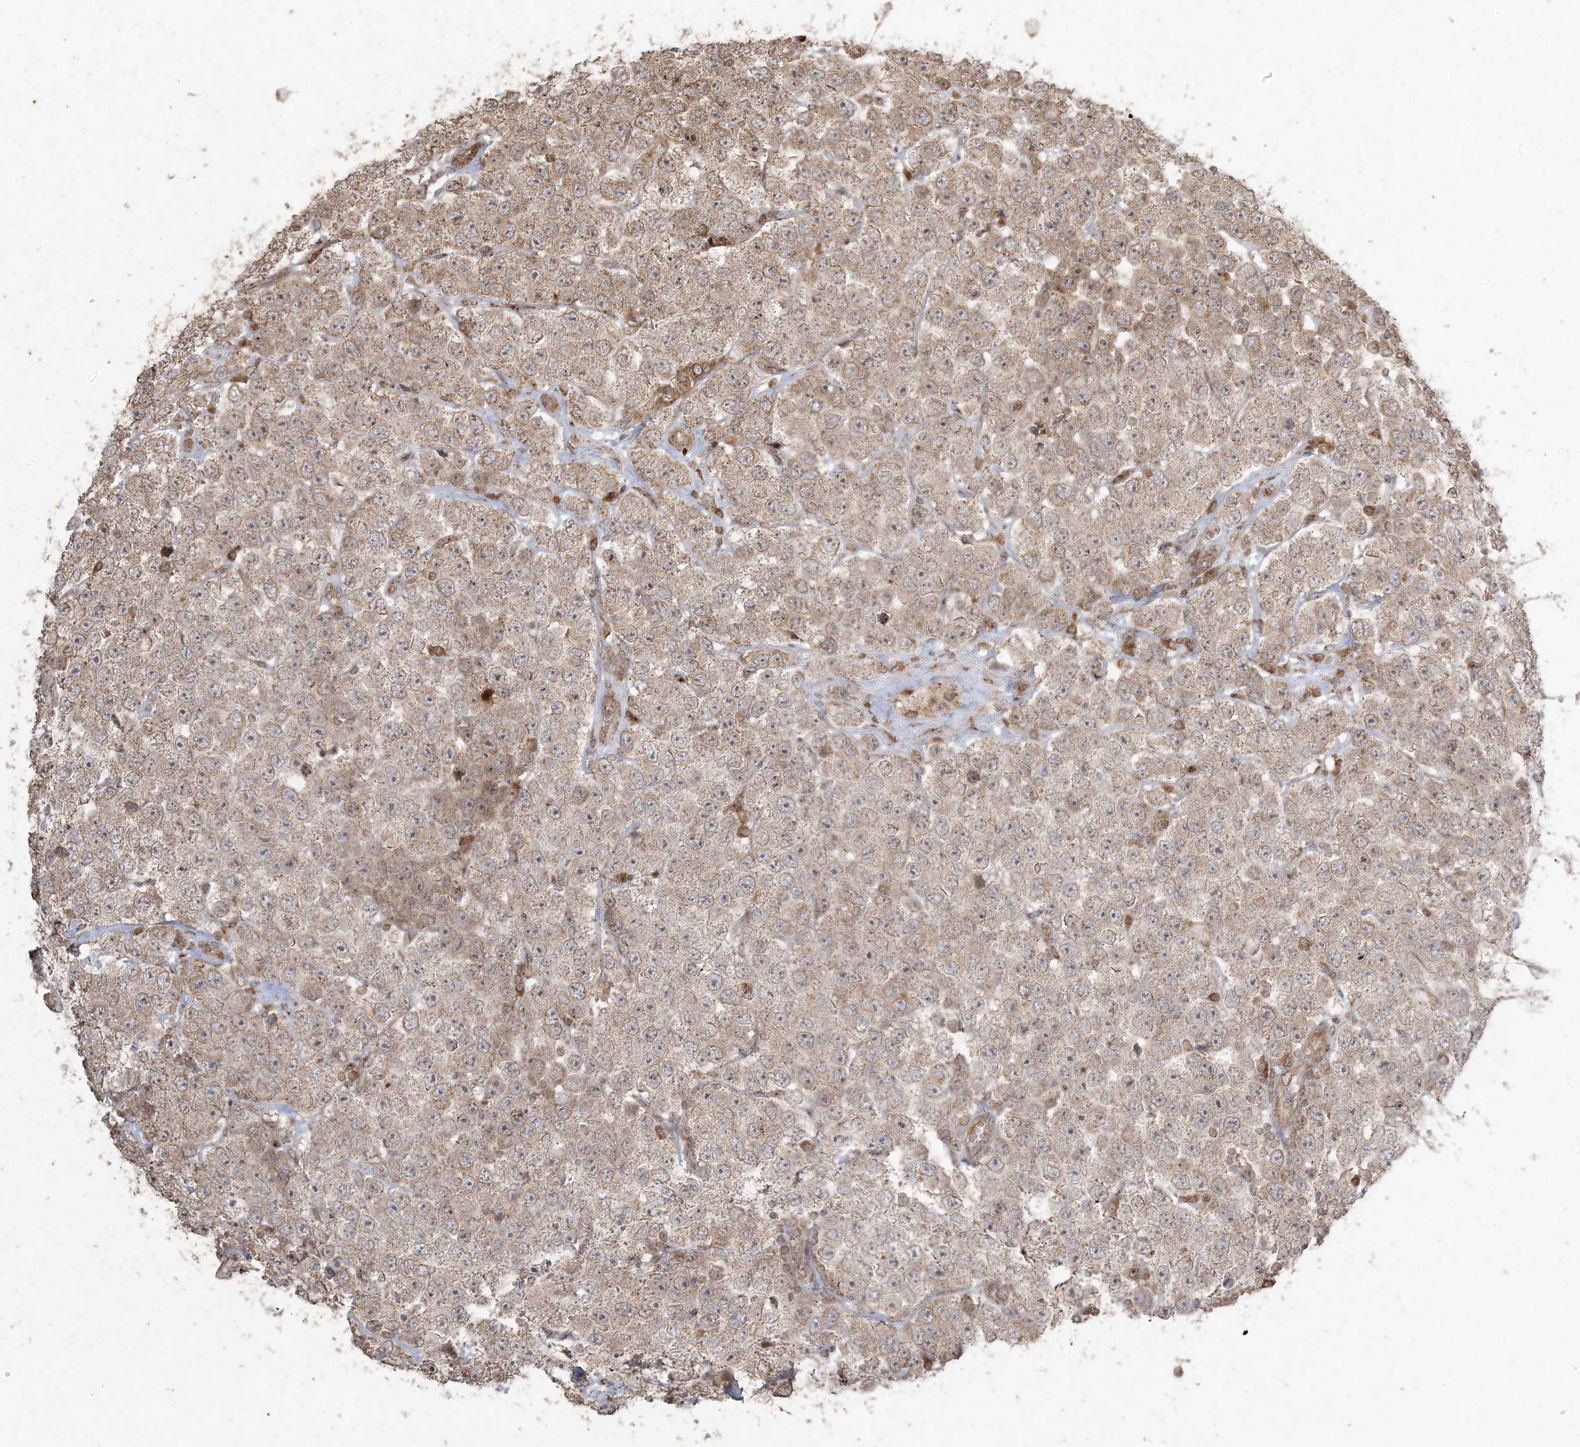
{"staining": {"intensity": "moderate", "quantity": "25%-75%", "location": "cytoplasmic/membranous,nuclear"}, "tissue": "testis cancer", "cell_type": "Tumor cells", "image_type": "cancer", "snomed": [{"axis": "morphology", "description": "Seminoma, NOS"}, {"axis": "topography", "description": "Testis"}], "caption": "Protein positivity by IHC shows moderate cytoplasmic/membranous and nuclear expression in approximately 25%-75% of tumor cells in testis cancer. Immunohistochemistry (ihc) stains the protein in brown and the nuclei are stained blue.", "gene": "DDX19B", "patient": {"sex": "male", "age": 28}}